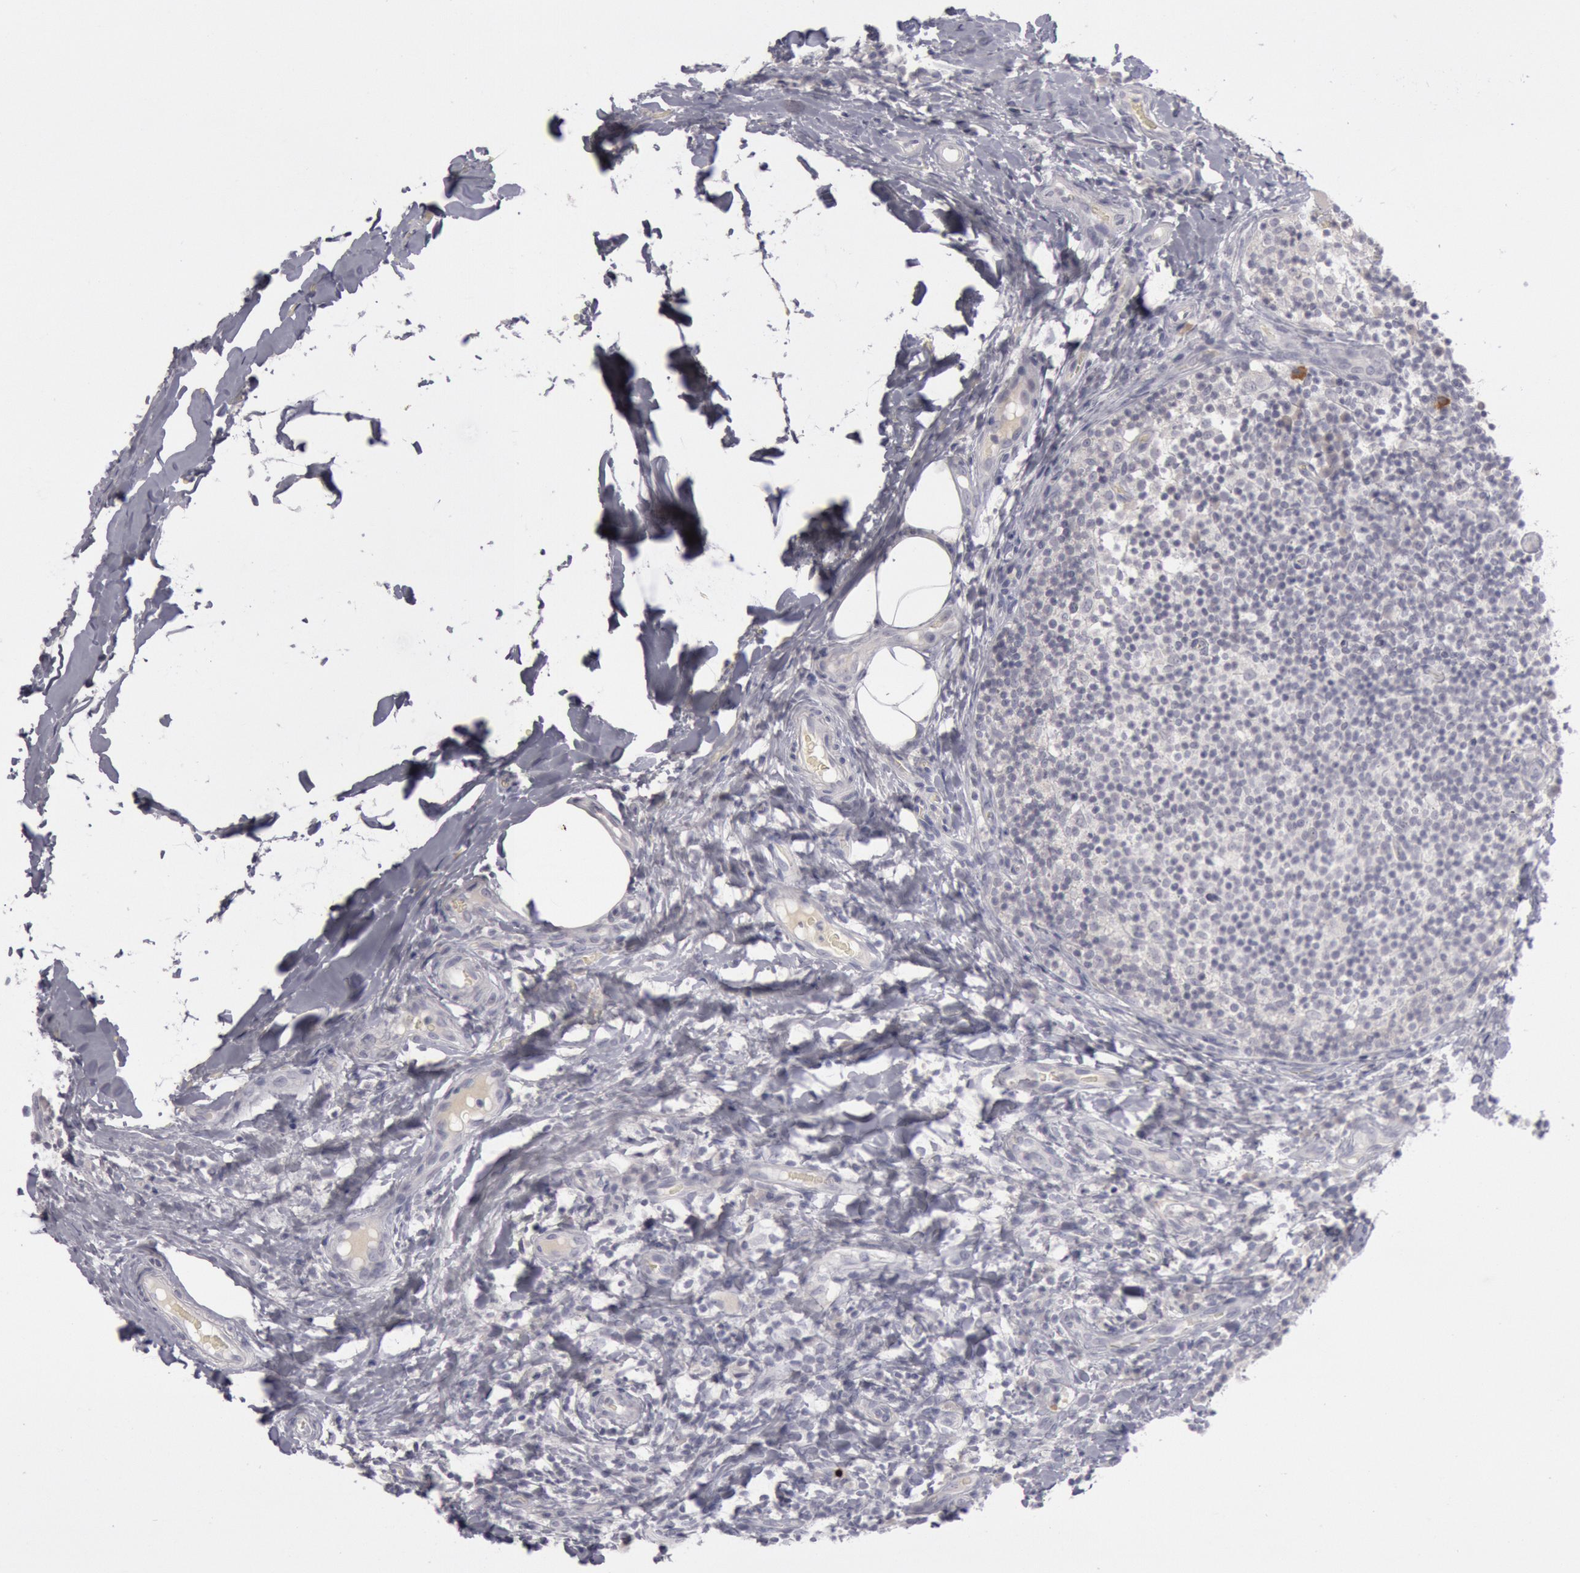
{"staining": {"intensity": "negative", "quantity": "none", "location": "none"}, "tissue": "lymph node", "cell_type": "Germinal center cells", "image_type": "normal", "snomed": [{"axis": "morphology", "description": "Normal tissue, NOS"}, {"axis": "morphology", "description": "Inflammation, NOS"}, {"axis": "topography", "description": "Lymph node"}], "caption": "IHC image of normal lymph node: lymph node stained with DAB (3,3'-diaminobenzidine) exhibits no significant protein expression in germinal center cells.", "gene": "KRT16", "patient": {"sex": "male", "age": 46}}